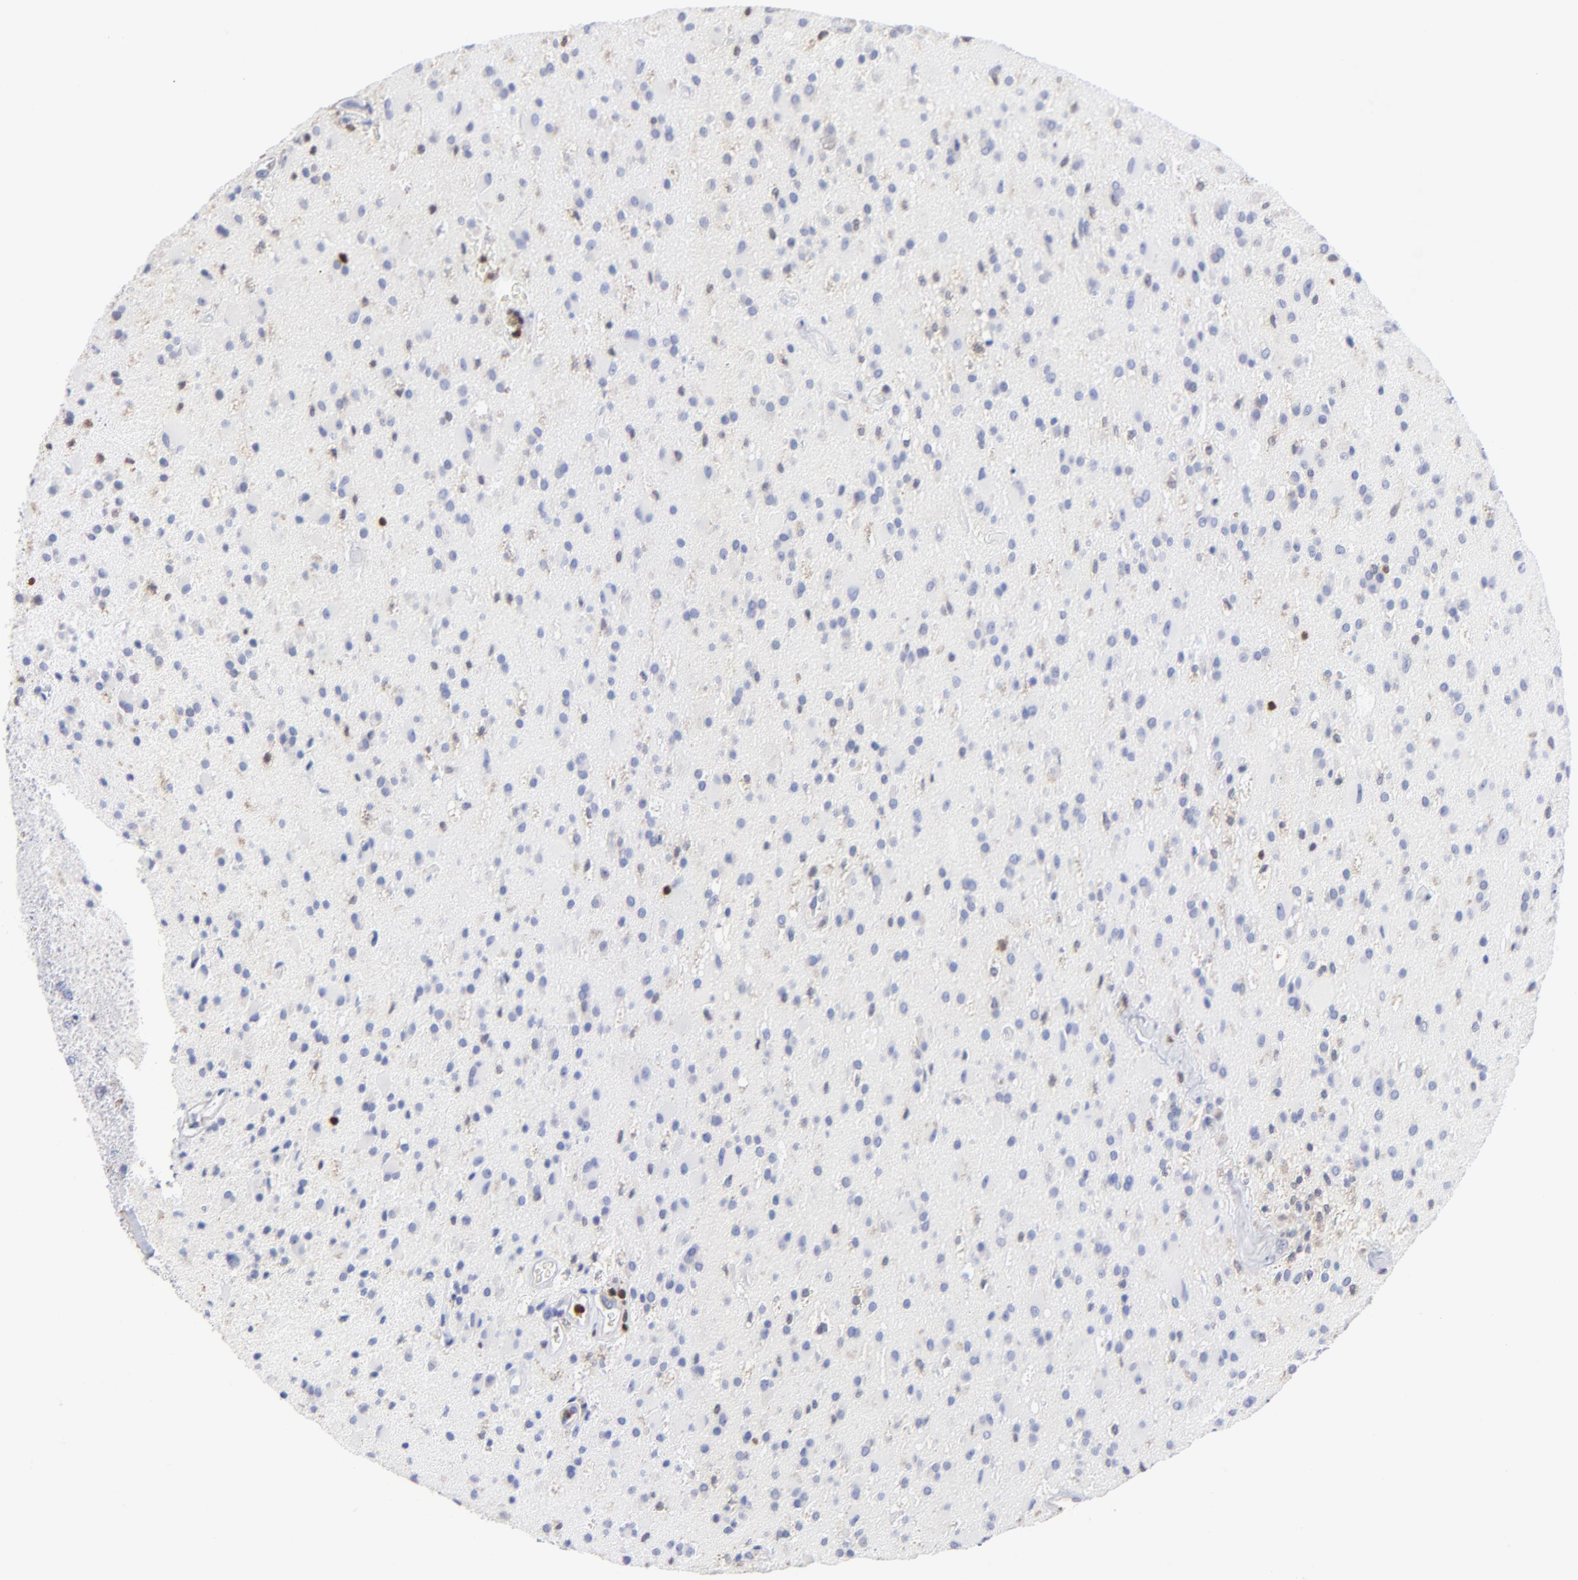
{"staining": {"intensity": "negative", "quantity": "none", "location": "none"}, "tissue": "glioma", "cell_type": "Tumor cells", "image_type": "cancer", "snomed": [{"axis": "morphology", "description": "Glioma, malignant, Low grade"}, {"axis": "topography", "description": "Brain"}], "caption": "Immunohistochemistry (IHC) image of malignant glioma (low-grade) stained for a protein (brown), which exhibits no staining in tumor cells.", "gene": "TBXT", "patient": {"sex": "male", "age": 58}}